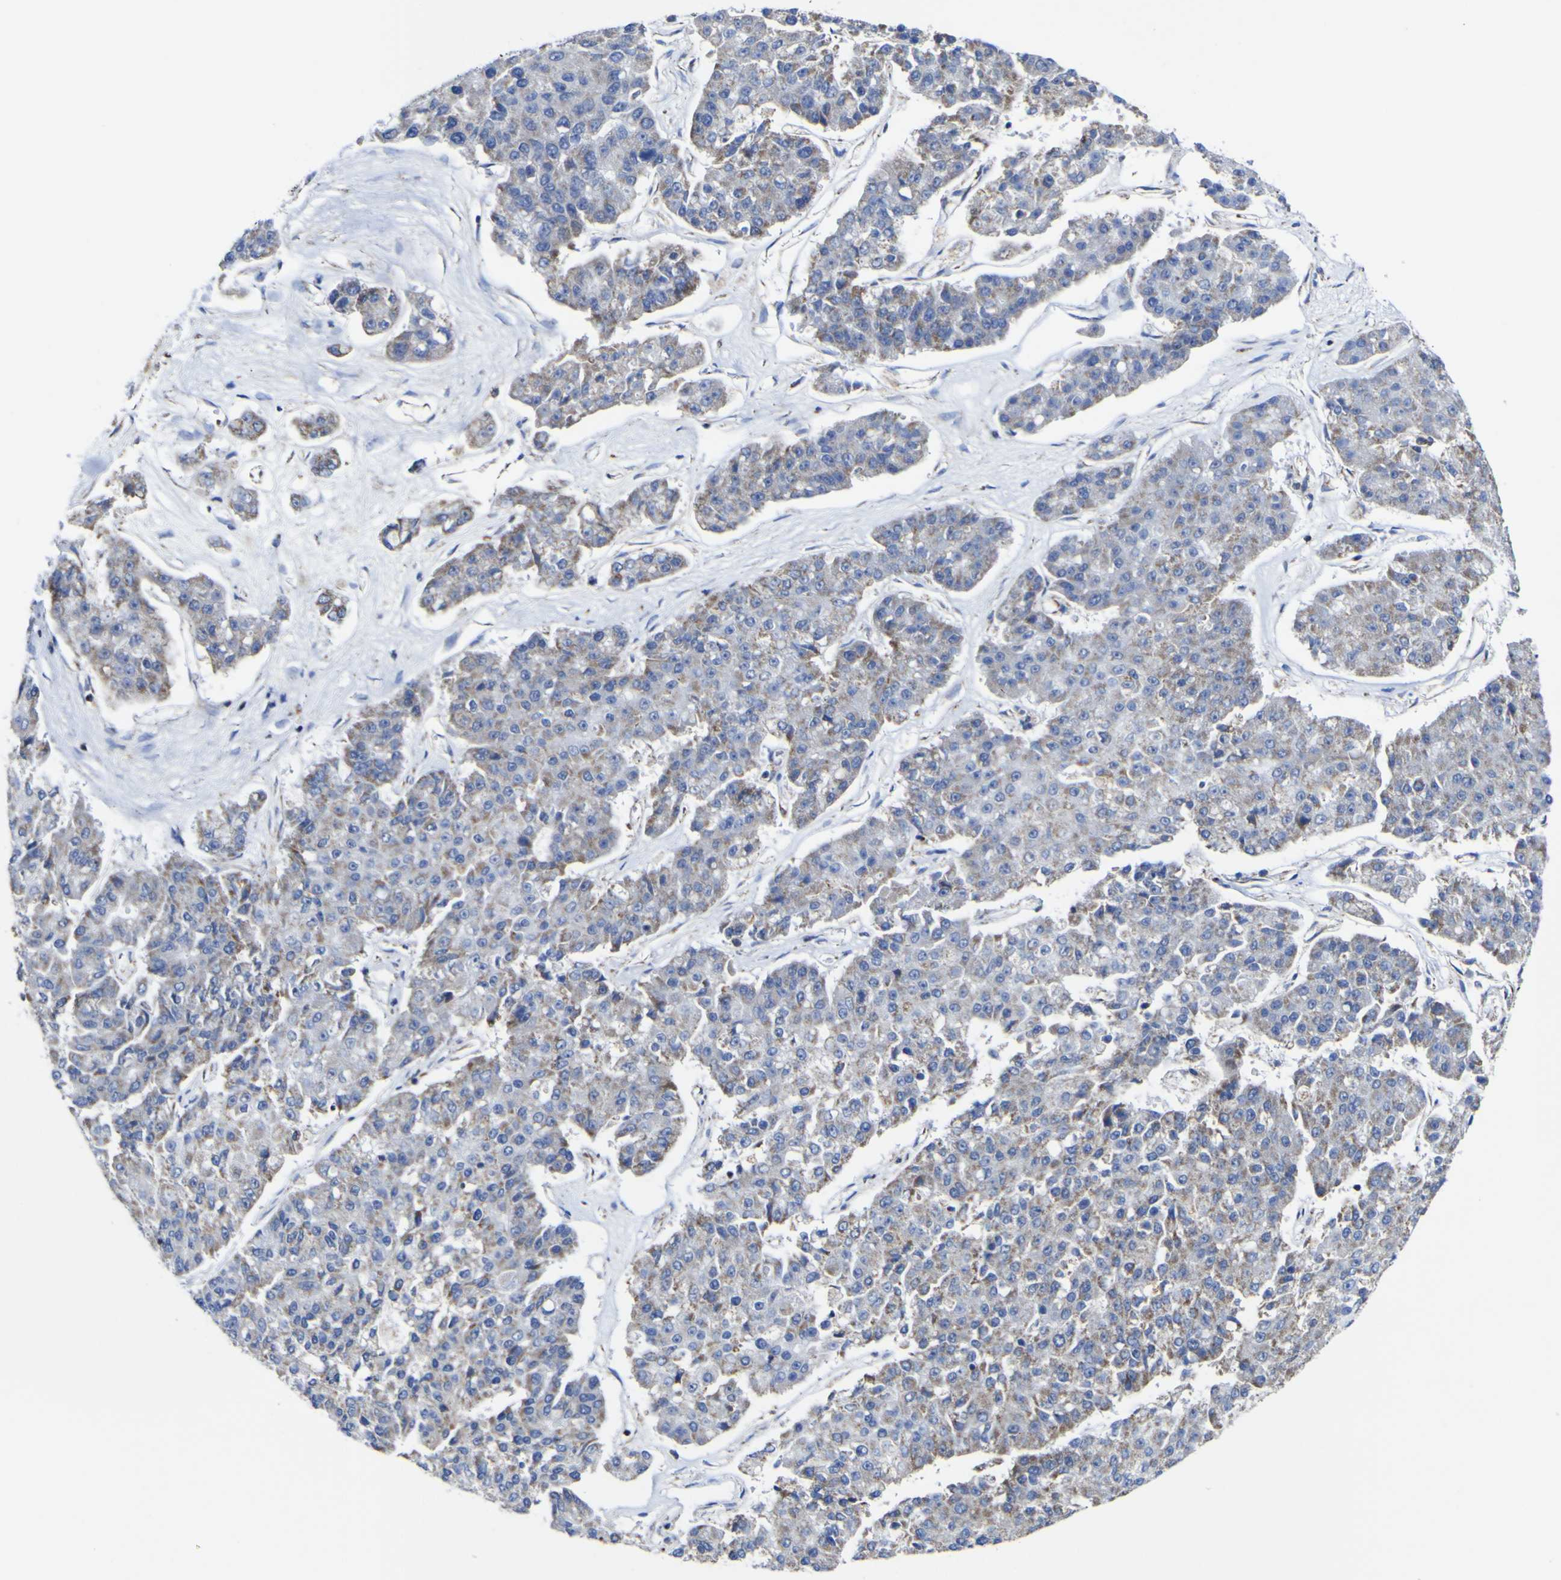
{"staining": {"intensity": "moderate", "quantity": "25%-75%", "location": "cytoplasmic/membranous"}, "tissue": "pancreatic cancer", "cell_type": "Tumor cells", "image_type": "cancer", "snomed": [{"axis": "morphology", "description": "Adenocarcinoma, NOS"}, {"axis": "topography", "description": "Pancreas"}], "caption": "IHC of pancreatic cancer shows medium levels of moderate cytoplasmic/membranous staining in about 25%-75% of tumor cells. (brown staining indicates protein expression, while blue staining denotes nuclei).", "gene": "CCDC90B", "patient": {"sex": "male", "age": 50}}